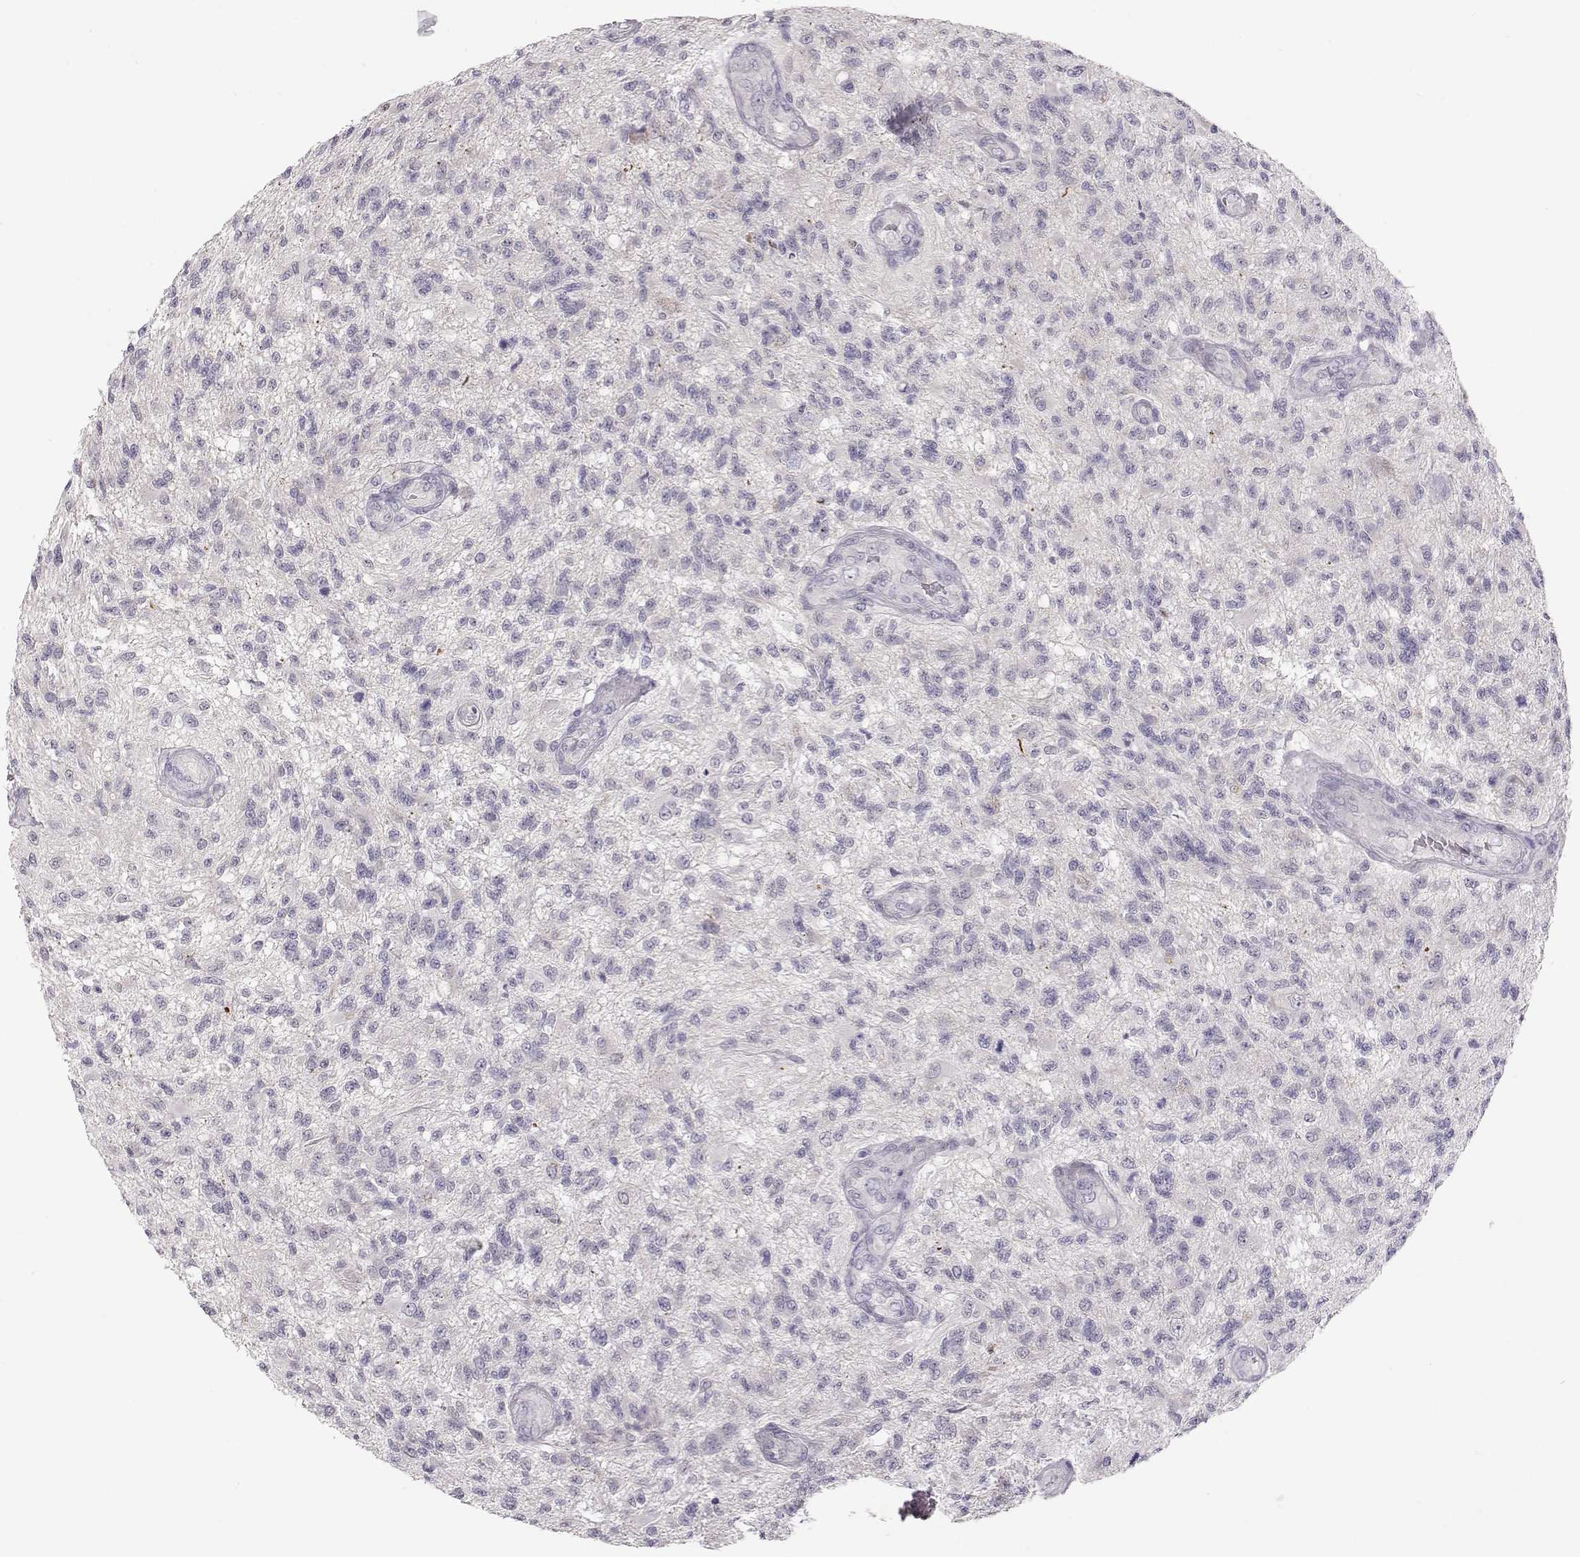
{"staining": {"intensity": "negative", "quantity": "none", "location": "none"}, "tissue": "glioma", "cell_type": "Tumor cells", "image_type": "cancer", "snomed": [{"axis": "morphology", "description": "Glioma, malignant, High grade"}, {"axis": "topography", "description": "Brain"}], "caption": "Immunohistochemistry of glioma exhibits no staining in tumor cells.", "gene": "TTC26", "patient": {"sex": "male", "age": 56}}